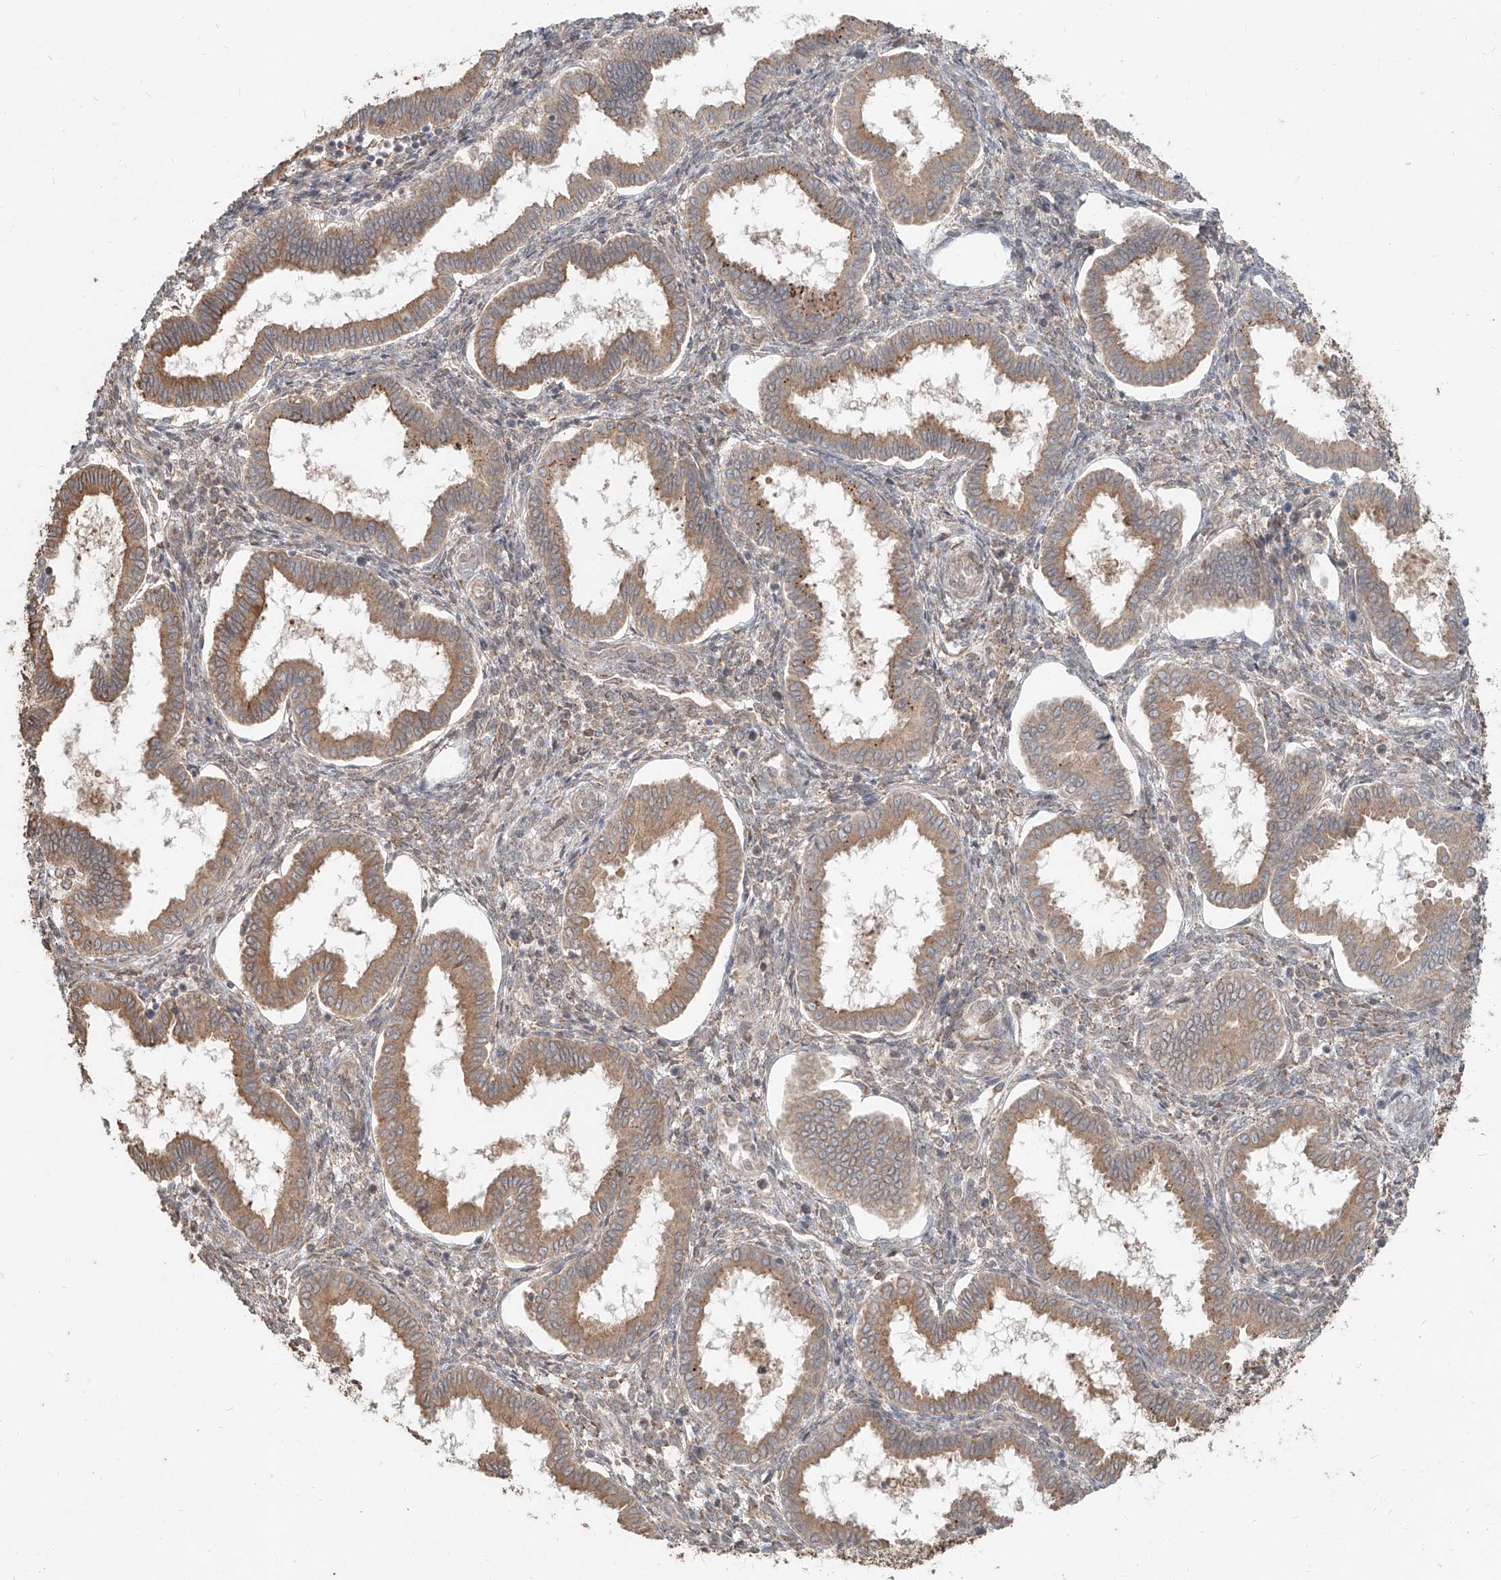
{"staining": {"intensity": "weak", "quantity": "25%-75%", "location": "cytoplasmic/membranous"}, "tissue": "endometrium", "cell_type": "Cells in endometrial stroma", "image_type": "normal", "snomed": [{"axis": "morphology", "description": "Normal tissue, NOS"}, {"axis": "topography", "description": "Endometrium"}], "caption": "Cells in endometrial stroma display low levels of weak cytoplasmic/membranous positivity in about 25%-75% of cells in normal human endometrium.", "gene": "STX19", "patient": {"sex": "female", "age": 24}}